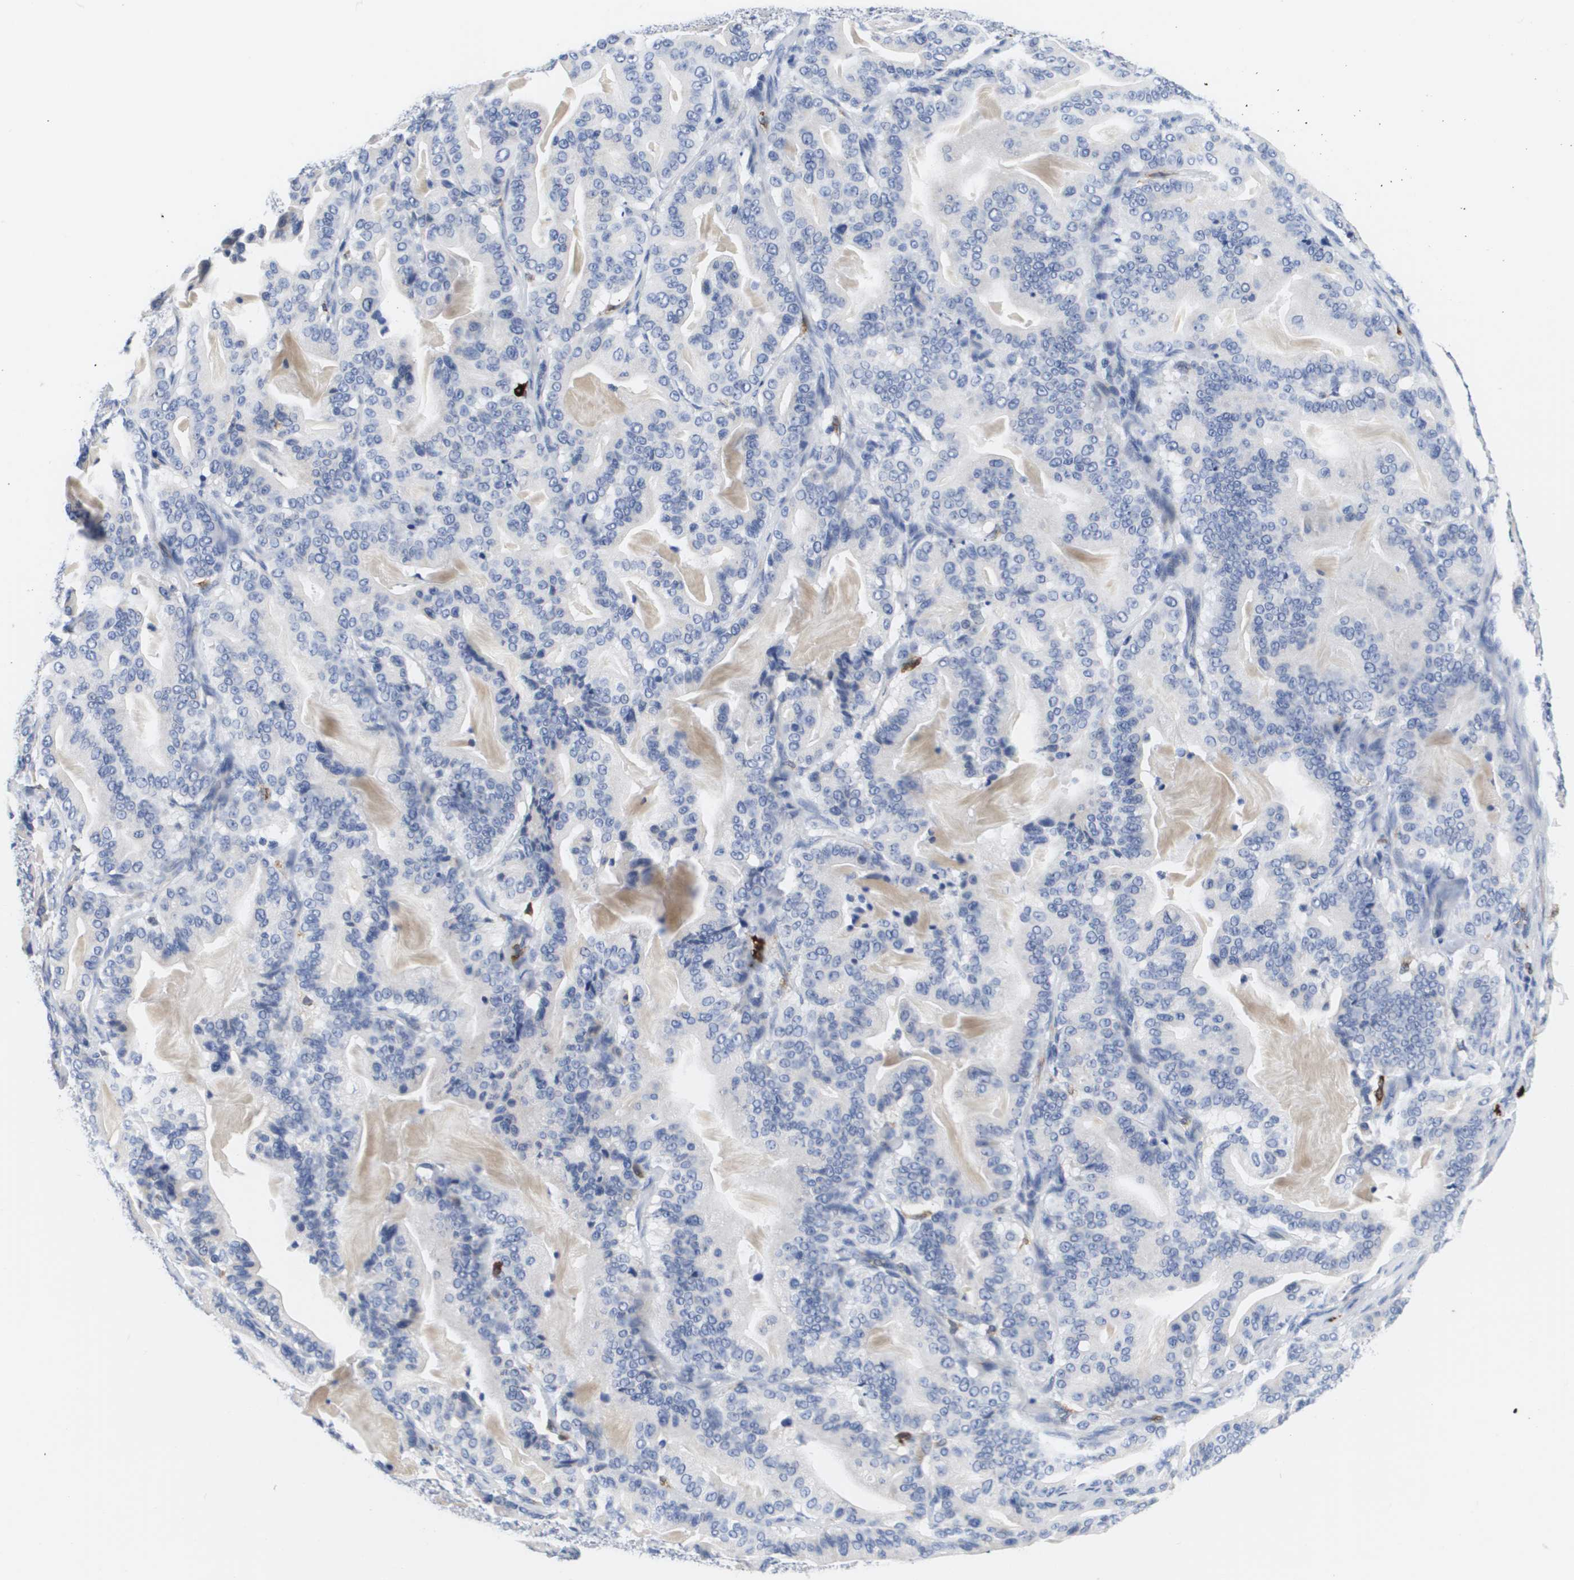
{"staining": {"intensity": "negative", "quantity": "none", "location": "none"}, "tissue": "pancreatic cancer", "cell_type": "Tumor cells", "image_type": "cancer", "snomed": [{"axis": "morphology", "description": "Adenocarcinoma, NOS"}, {"axis": "topography", "description": "Pancreas"}], "caption": "DAB (3,3'-diaminobenzidine) immunohistochemical staining of human pancreatic adenocarcinoma demonstrates no significant staining in tumor cells.", "gene": "HMOX1", "patient": {"sex": "male", "age": 63}}